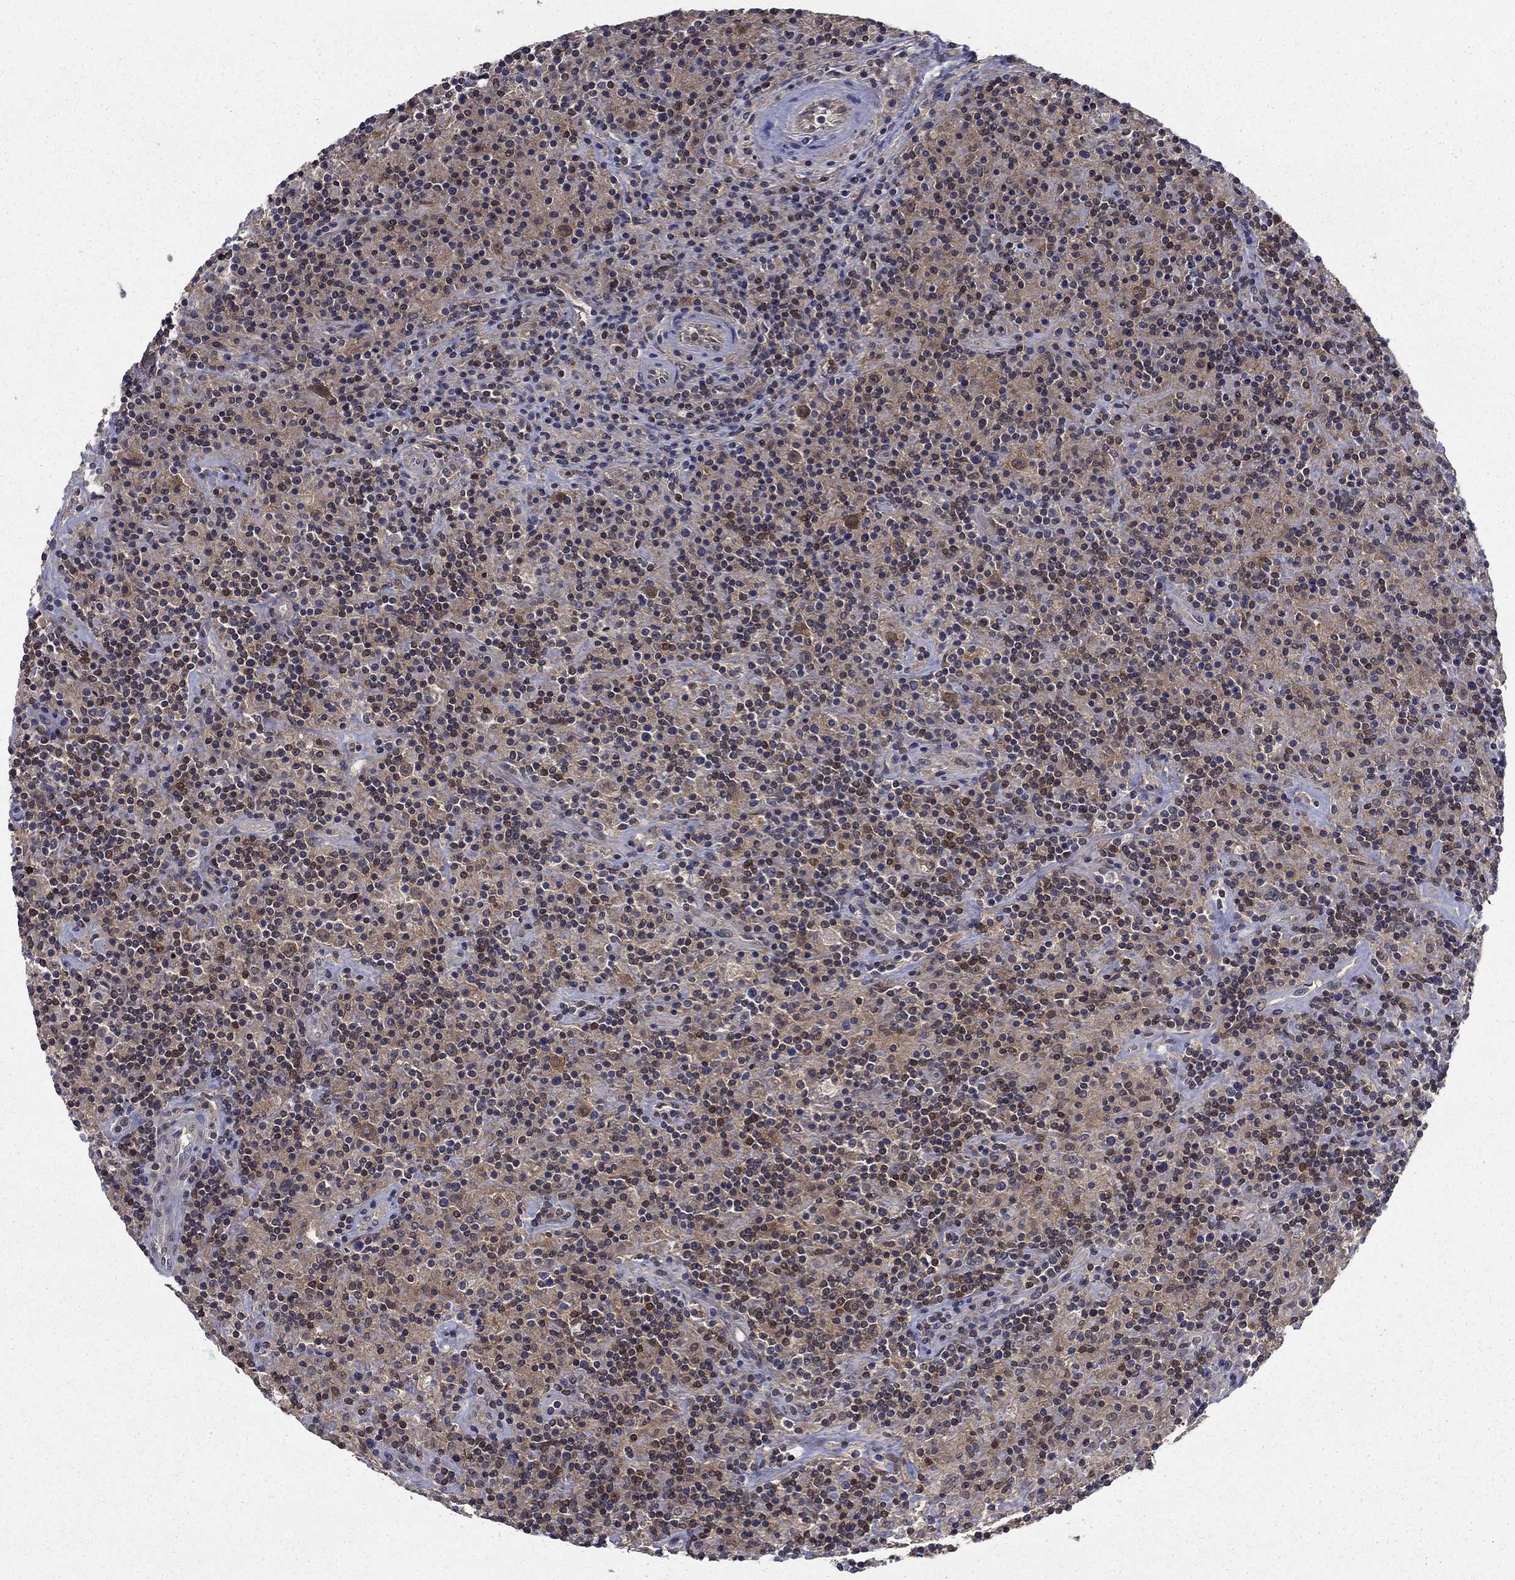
{"staining": {"intensity": "moderate", "quantity": ">75%", "location": "cytoplasmic/membranous"}, "tissue": "lymphoma", "cell_type": "Tumor cells", "image_type": "cancer", "snomed": [{"axis": "morphology", "description": "Hodgkin's disease, NOS"}, {"axis": "topography", "description": "Lymph node"}], "caption": "Lymphoma tissue shows moderate cytoplasmic/membranous expression in about >75% of tumor cells (DAB IHC with brightfield microscopy, high magnification).", "gene": "NIT2", "patient": {"sex": "male", "age": 70}}